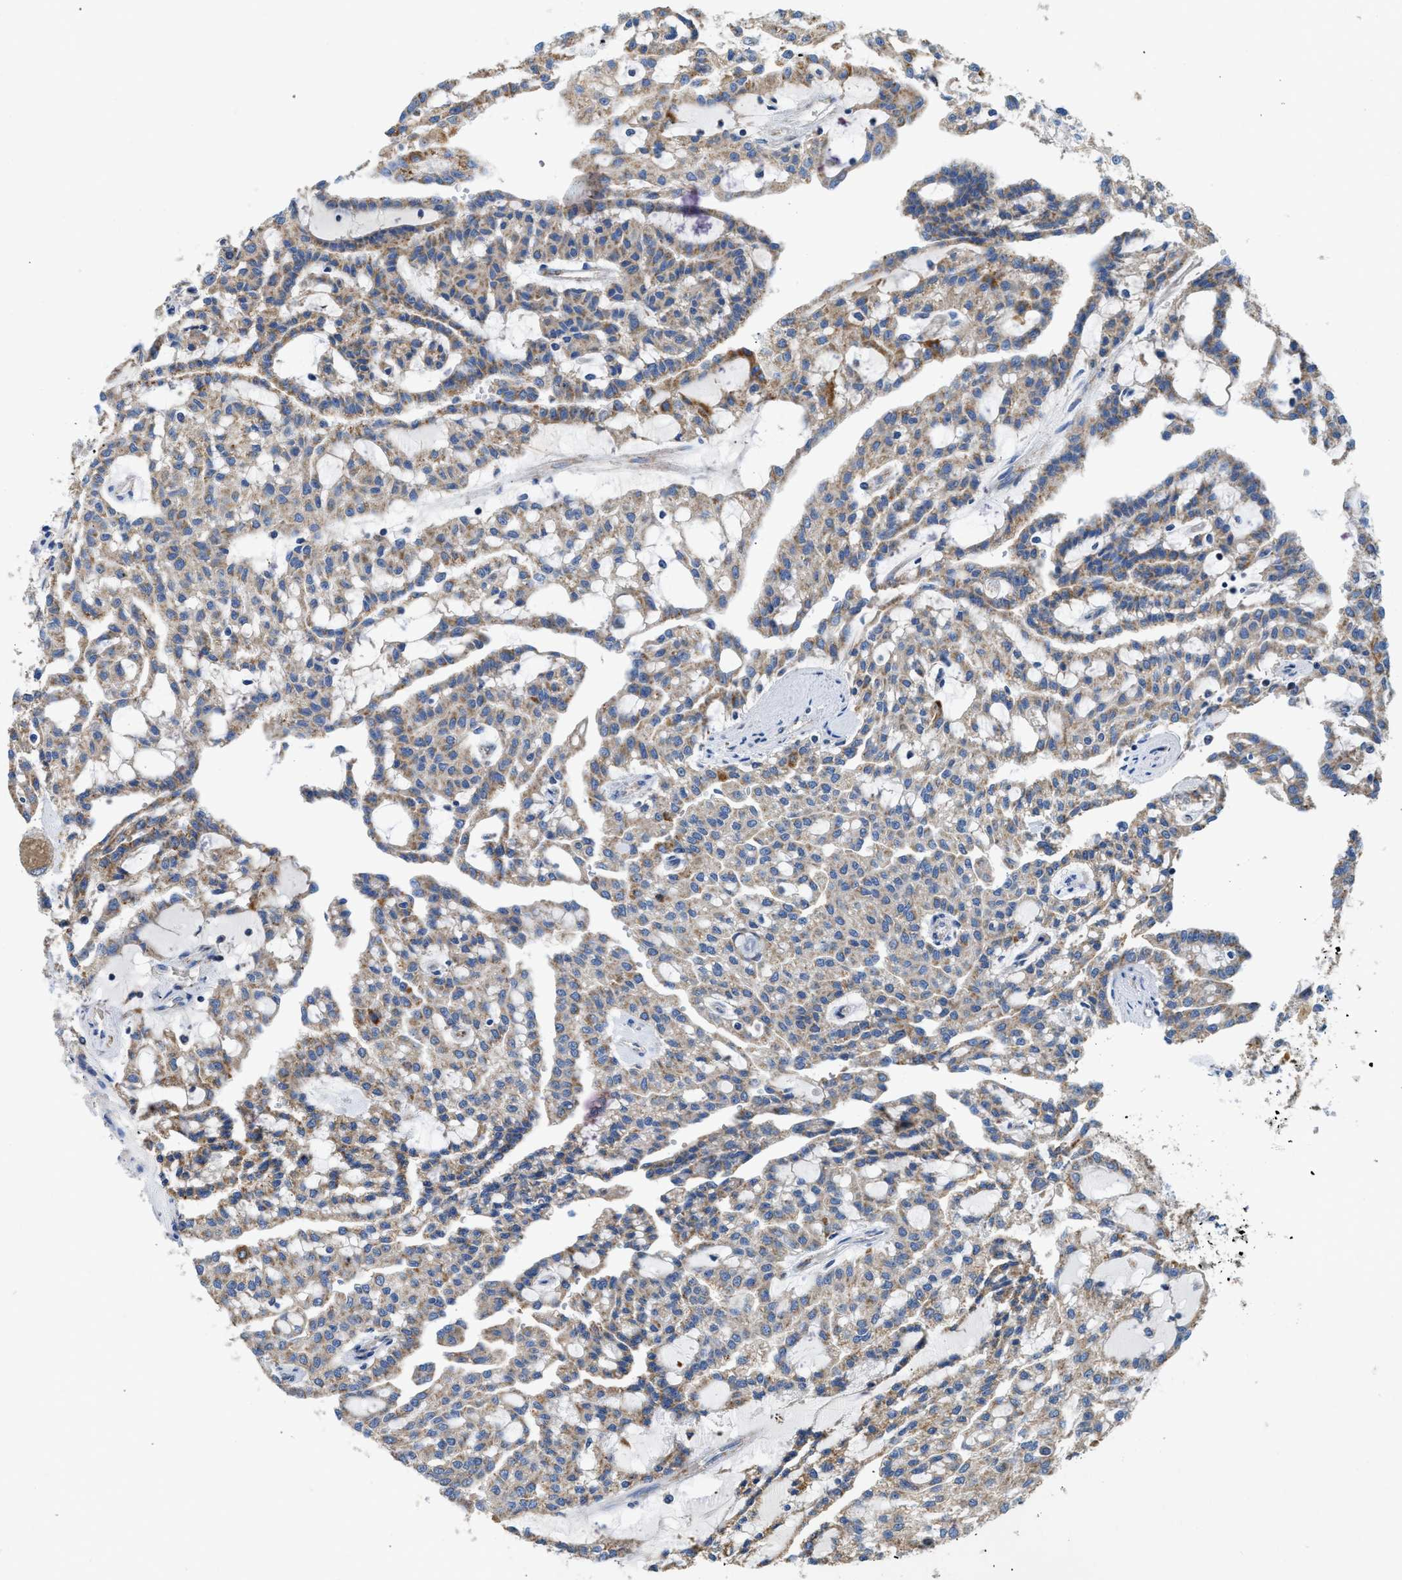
{"staining": {"intensity": "weak", "quantity": ">75%", "location": "cytoplasmic/membranous"}, "tissue": "renal cancer", "cell_type": "Tumor cells", "image_type": "cancer", "snomed": [{"axis": "morphology", "description": "Adenocarcinoma, NOS"}, {"axis": "topography", "description": "Kidney"}], "caption": "Human renal cancer (adenocarcinoma) stained with a brown dye demonstrates weak cytoplasmic/membranous positive staining in approximately >75% of tumor cells.", "gene": "SLC25A13", "patient": {"sex": "male", "age": 63}}